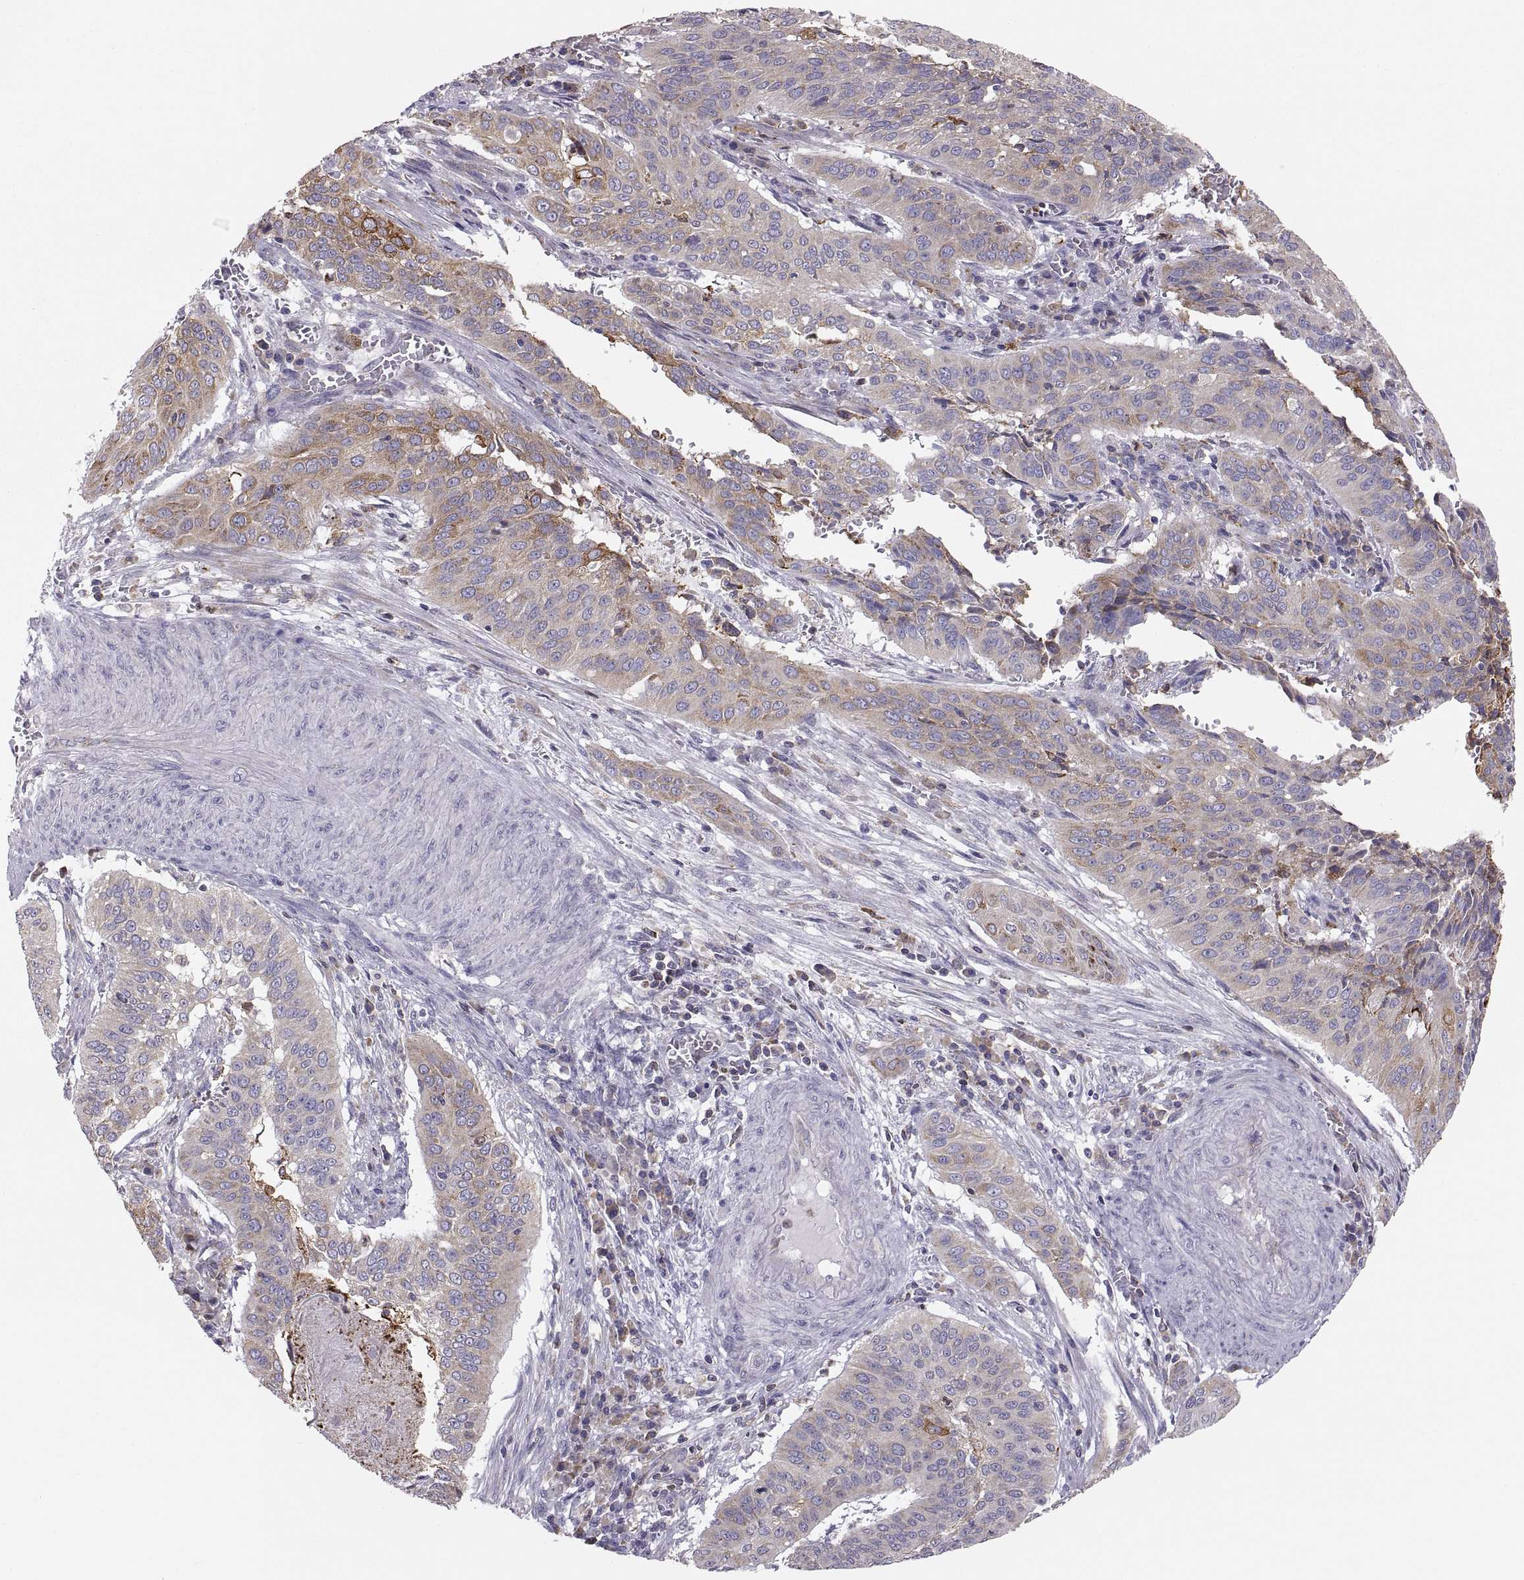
{"staining": {"intensity": "moderate", "quantity": "<25%", "location": "cytoplasmic/membranous"}, "tissue": "cervical cancer", "cell_type": "Tumor cells", "image_type": "cancer", "snomed": [{"axis": "morphology", "description": "Squamous cell carcinoma, NOS"}, {"axis": "topography", "description": "Cervix"}], "caption": "IHC of human cervical cancer (squamous cell carcinoma) demonstrates low levels of moderate cytoplasmic/membranous positivity in about <25% of tumor cells. (Stains: DAB in brown, nuclei in blue, Microscopy: brightfield microscopy at high magnification).", "gene": "ERO1A", "patient": {"sex": "female", "age": 39}}